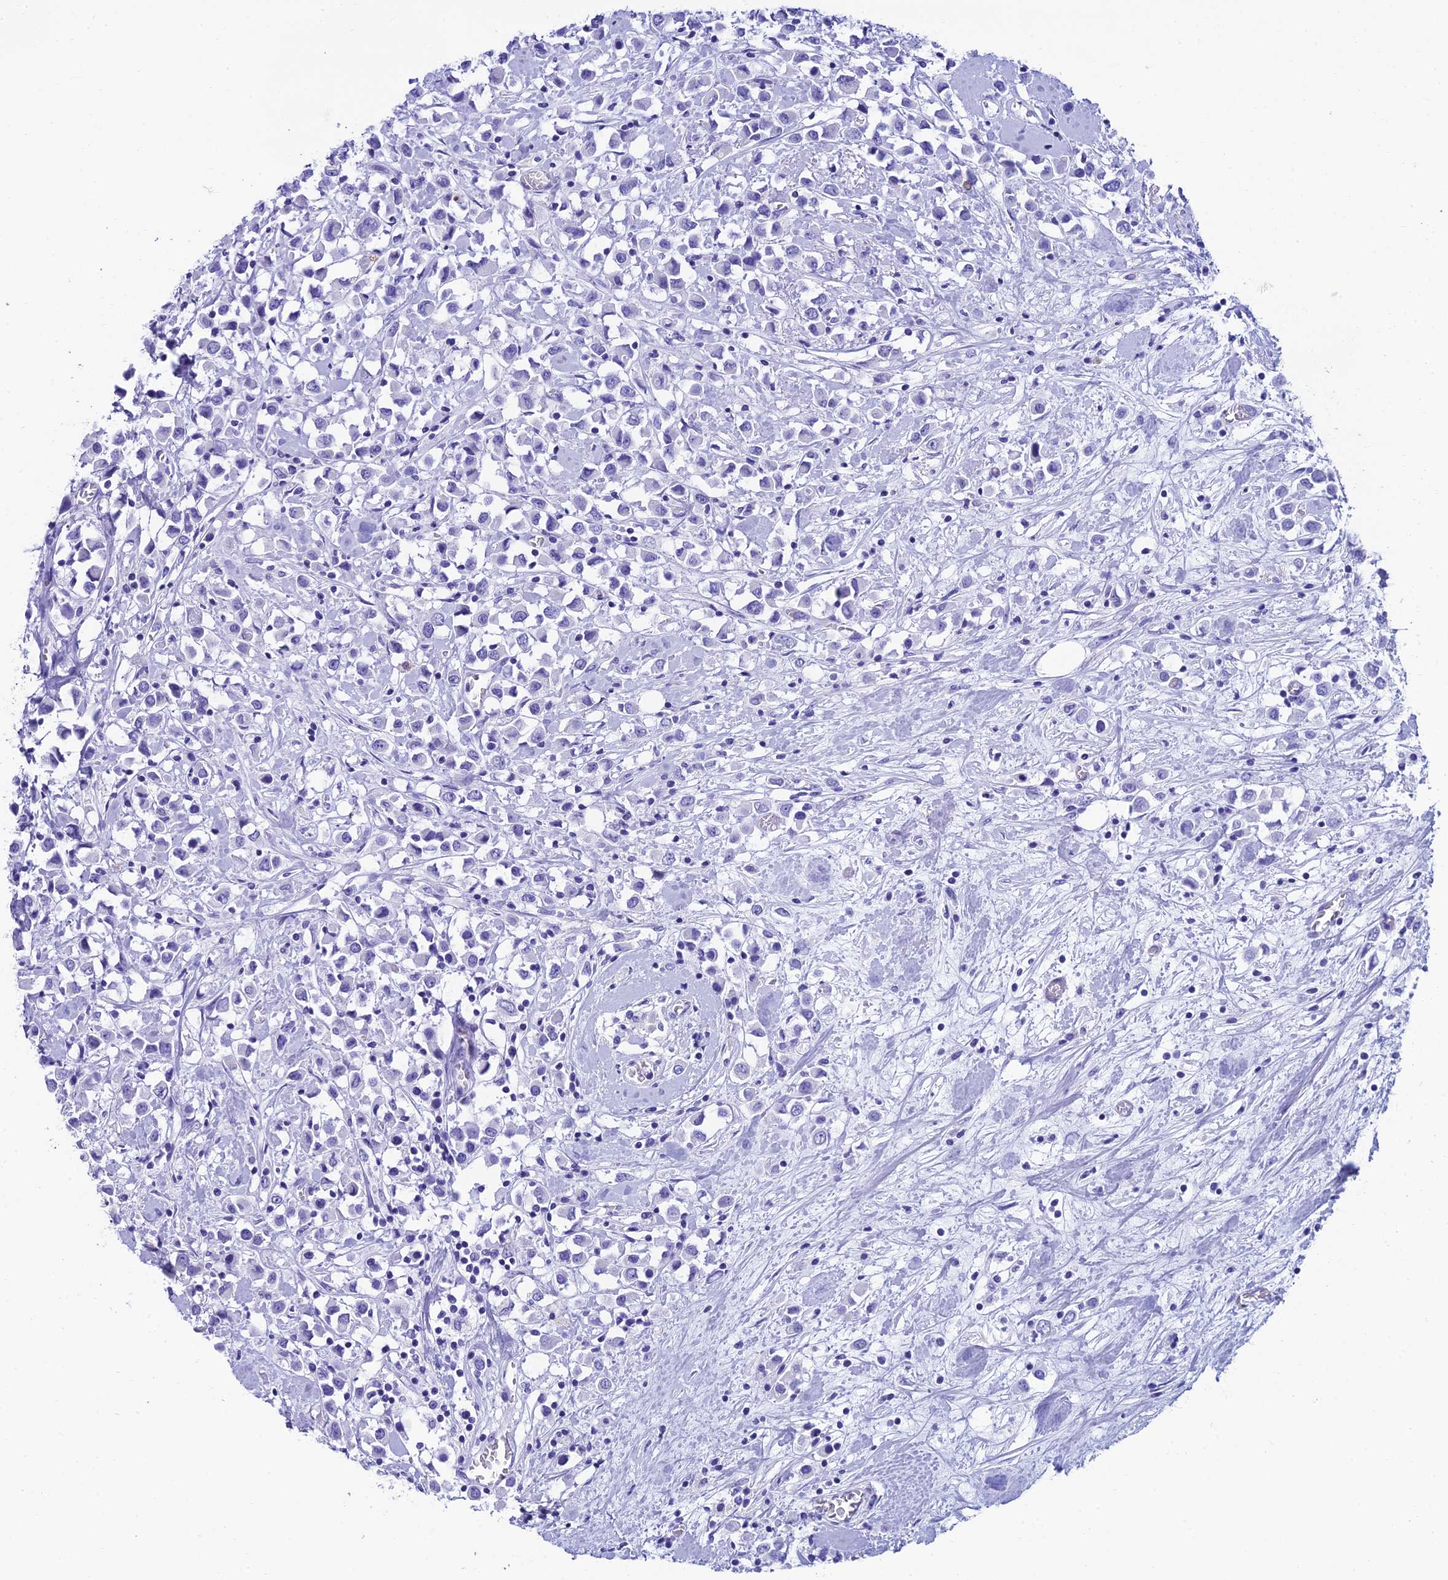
{"staining": {"intensity": "negative", "quantity": "none", "location": "none"}, "tissue": "breast cancer", "cell_type": "Tumor cells", "image_type": "cancer", "snomed": [{"axis": "morphology", "description": "Duct carcinoma"}, {"axis": "topography", "description": "Breast"}], "caption": "Tumor cells show no significant protein expression in breast cancer.", "gene": "REEP4", "patient": {"sex": "female", "age": 61}}